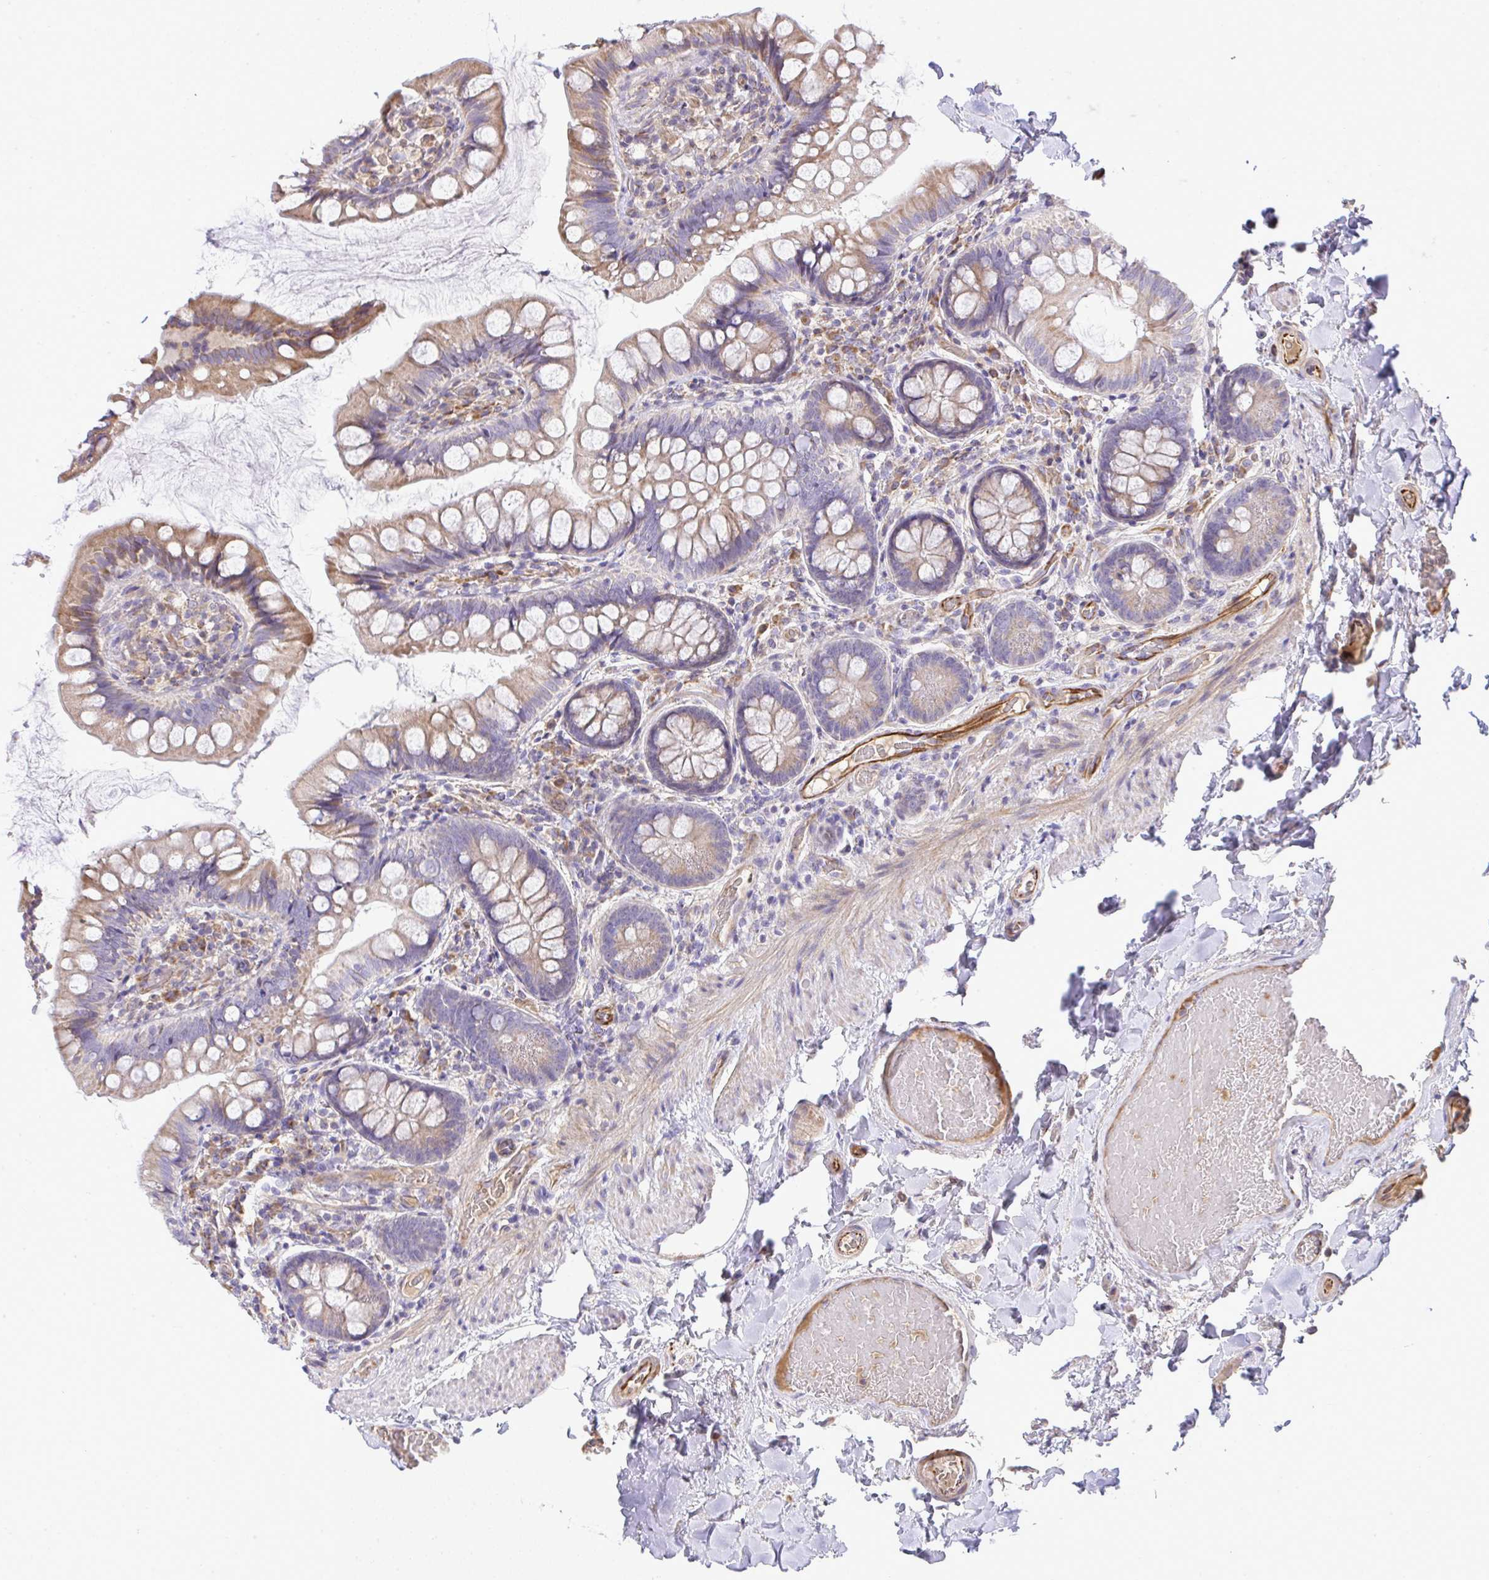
{"staining": {"intensity": "moderate", "quantity": ">75%", "location": "cytoplasmic/membranous"}, "tissue": "small intestine", "cell_type": "Glandular cells", "image_type": "normal", "snomed": [{"axis": "morphology", "description": "Normal tissue, NOS"}, {"axis": "topography", "description": "Small intestine"}], "caption": "Small intestine stained with immunohistochemistry (IHC) exhibits moderate cytoplasmic/membranous positivity in about >75% of glandular cells. (DAB IHC with brightfield microscopy, high magnification).", "gene": "GRID2", "patient": {"sex": "male", "age": 70}}